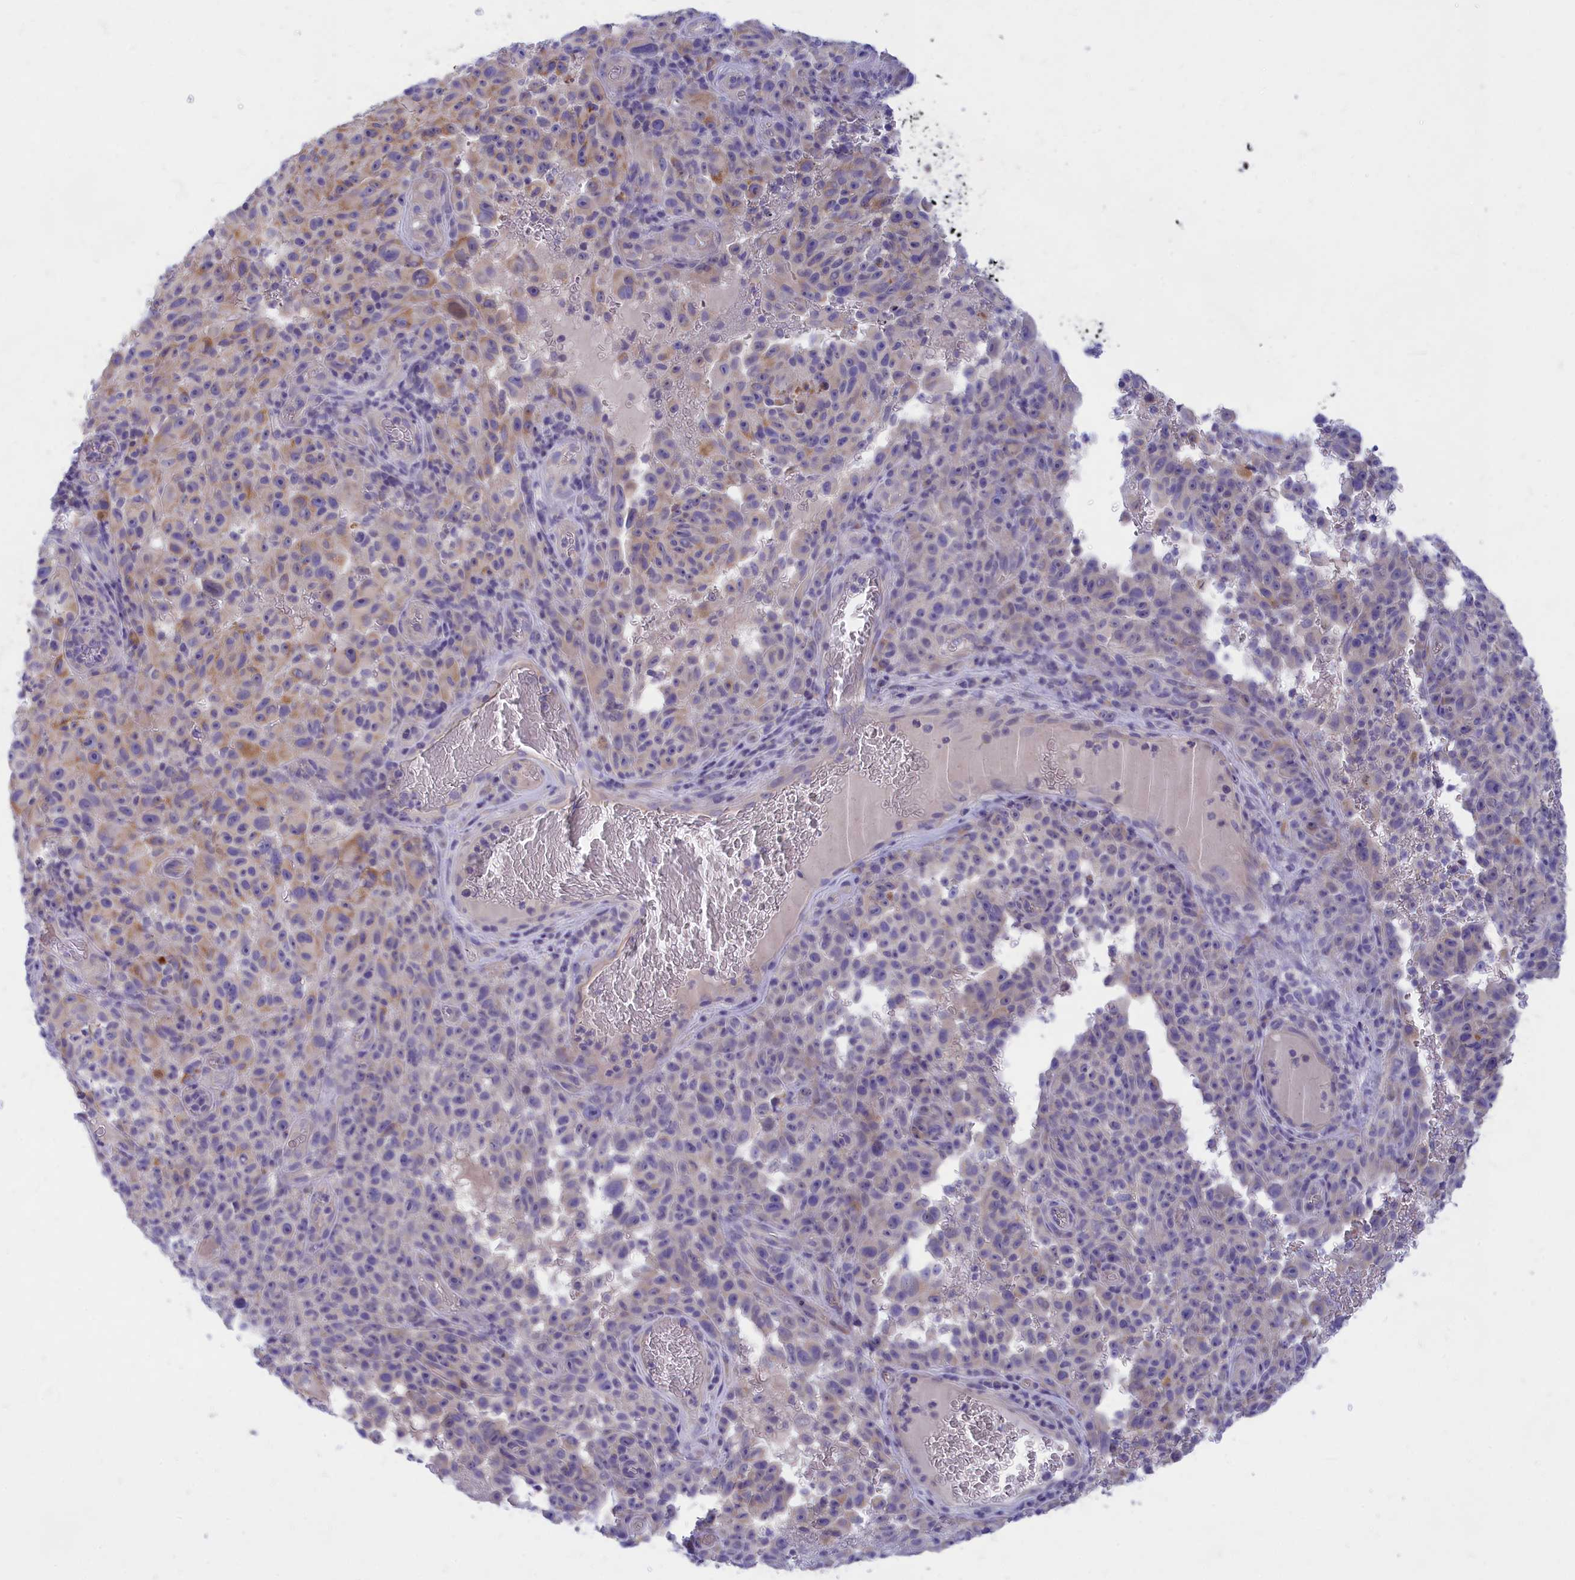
{"staining": {"intensity": "moderate", "quantity": "<25%", "location": "cytoplasmic/membranous"}, "tissue": "melanoma", "cell_type": "Tumor cells", "image_type": "cancer", "snomed": [{"axis": "morphology", "description": "Malignant melanoma, NOS"}, {"axis": "topography", "description": "Skin"}], "caption": "About <25% of tumor cells in human malignant melanoma exhibit moderate cytoplasmic/membranous protein positivity as visualized by brown immunohistochemical staining.", "gene": "TMEM30B", "patient": {"sex": "female", "age": 82}}